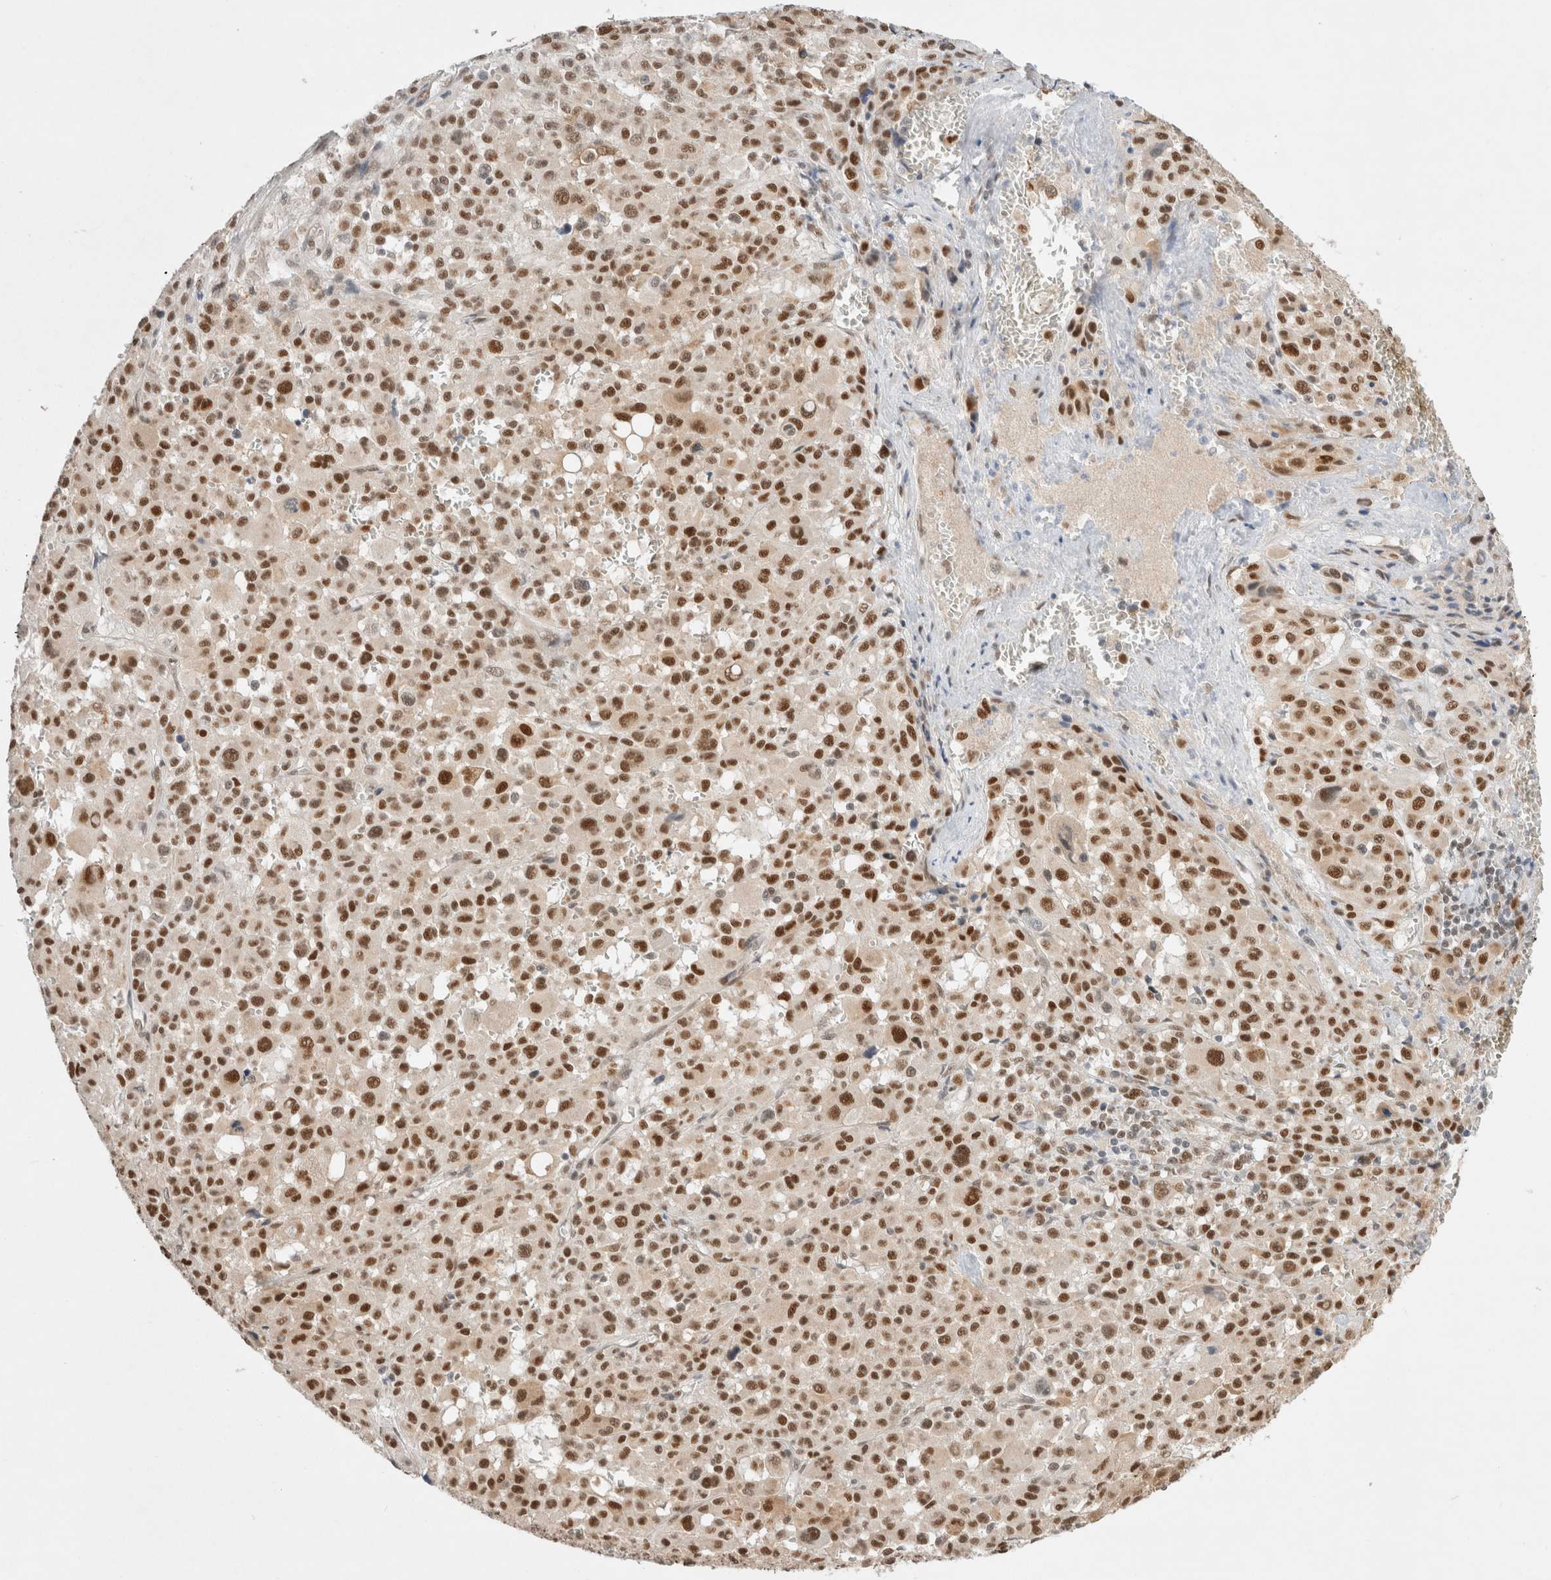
{"staining": {"intensity": "moderate", "quantity": ">75%", "location": "nuclear"}, "tissue": "melanoma", "cell_type": "Tumor cells", "image_type": "cancer", "snomed": [{"axis": "morphology", "description": "Malignant melanoma, Metastatic site"}, {"axis": "topography", "description": "Skin"}], "caption": "Protein expression by immunohistochemistry (IHC) exhibits moderate nuclear positivity in approximately >75% of tumor cells in malignant melanoma (metastatic site).", "gene": "GTF2I", "patient": {"sex": "female", "age": 74}}